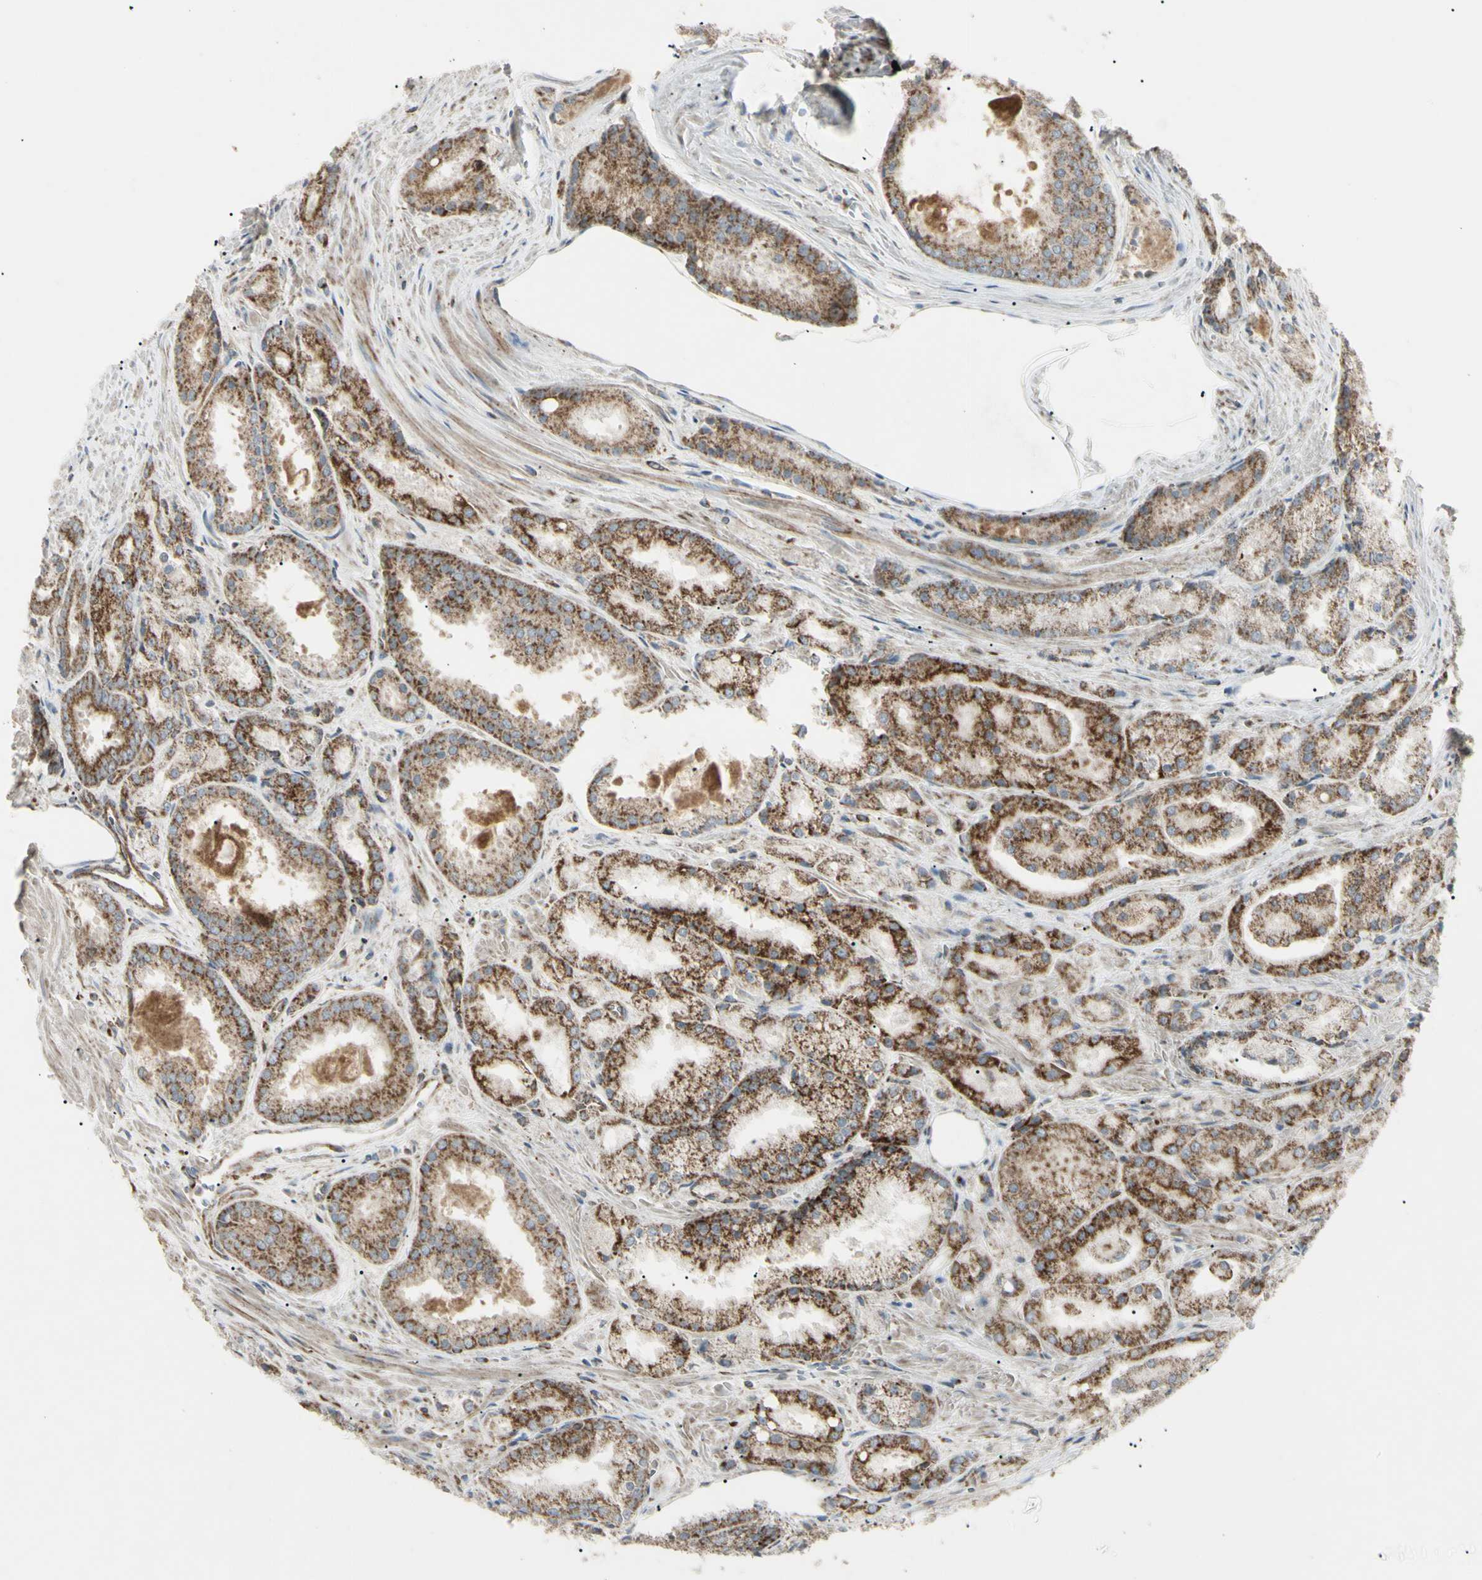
{"staining": {"intensity": "strong", "quantity": ">75%", "location": "cytoplasmic/membranous"}, "tissue": "prostate cancer", "cell_type": "Tumor cells", "image_type": "cancer", "snomed": [{"axis": "morphology", "description": "Adenocarcinoma, Low grade"}, {"axis": "topography", "description": "Prostate"}], "caption": "Immunohistochemical staining of prostate cancer reveals strong cytoplasmic/membranous protein expression in about >75% of tumor cells.", "gene": "CYB5R1", "patient": {"sex": "male", "age": 64}}